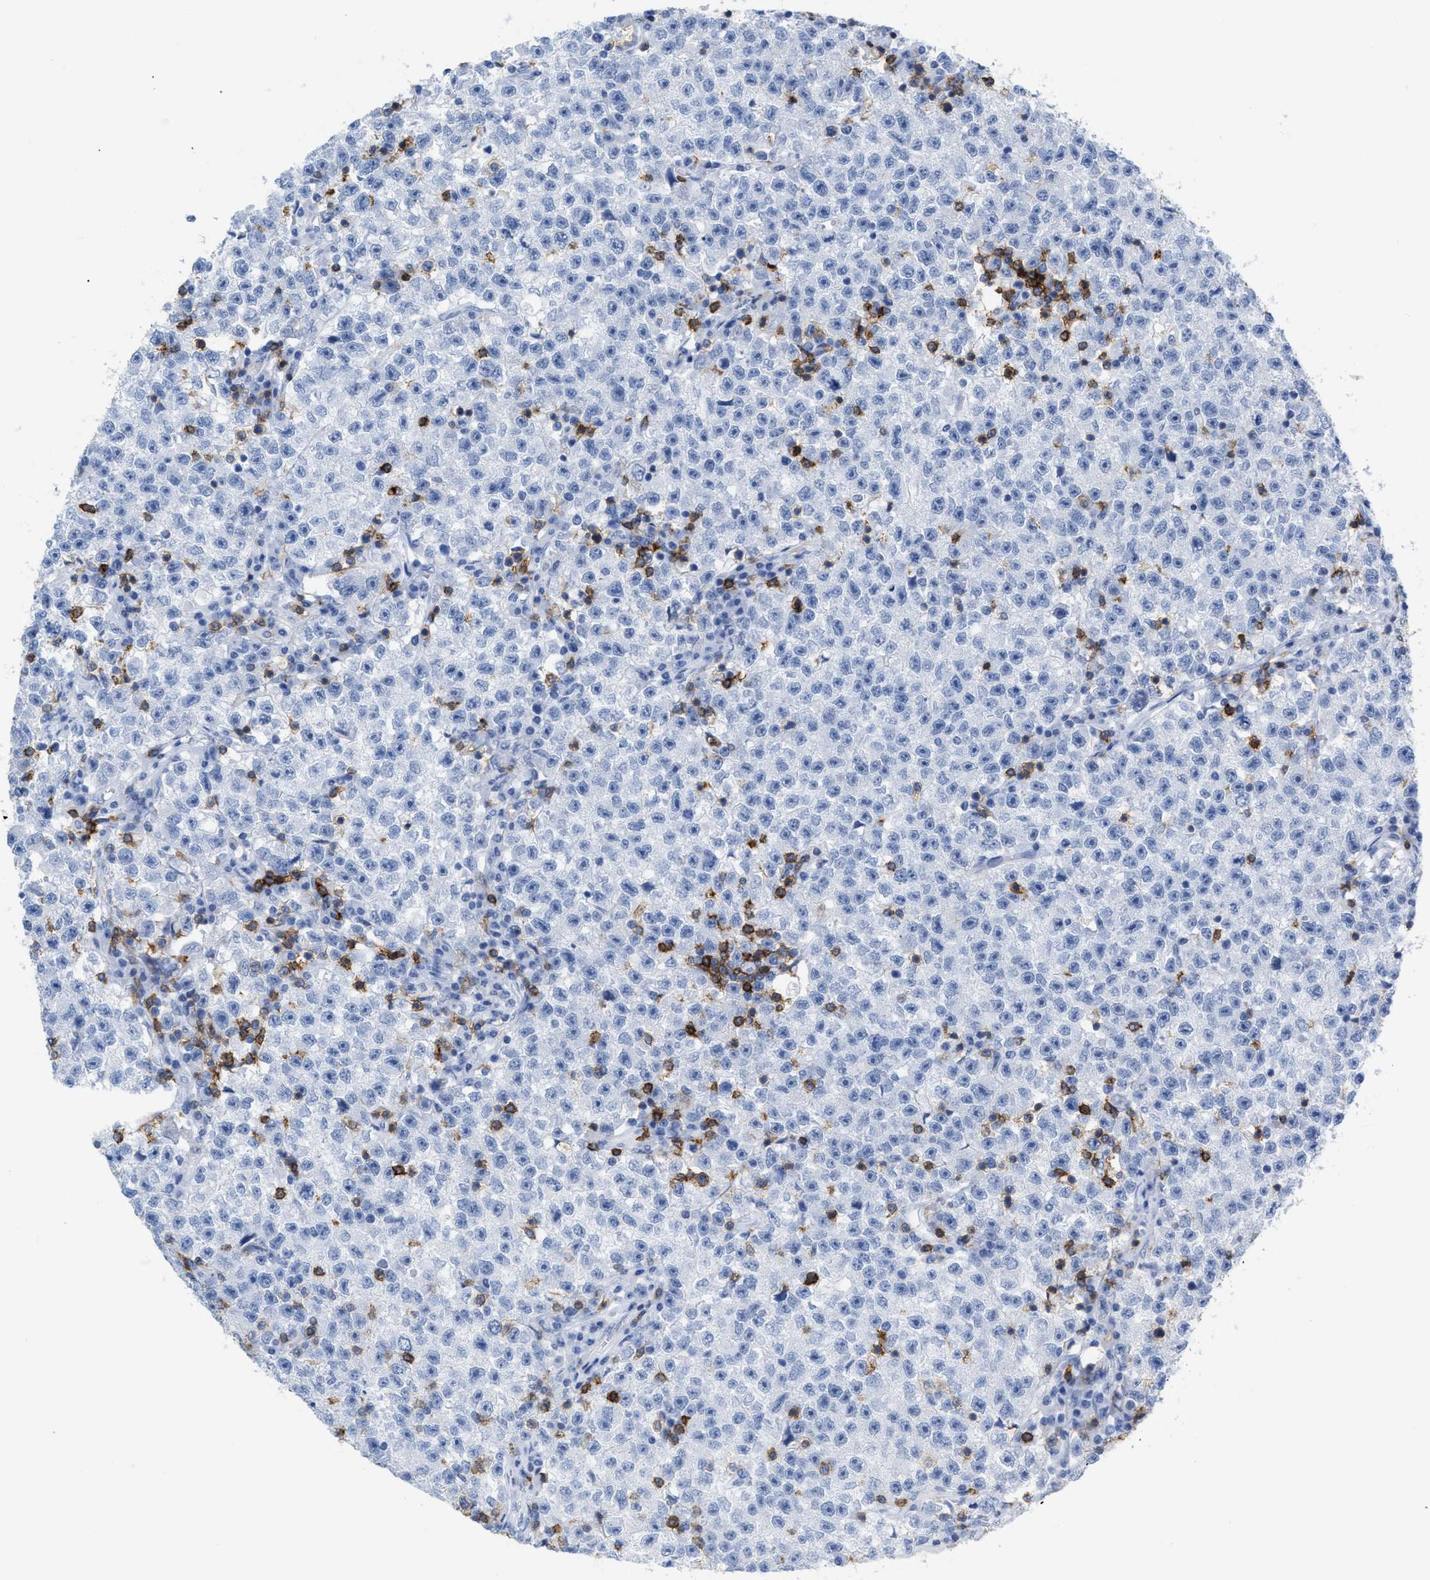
{"staining": {"intensity": "negative", "quantity": "none", "location": "none"}, "tissue": "testis cancer", "cell_type": "Tumor cells", "image_type": "cancer", "snomed": [{"axis": "morphology", "description": "Seminoma, NOS"}, {"axis": "topography", "description": "Testis"}], "caption": "IHC of seminoma (testis) shows no positivity in tumor cells.", "gene": "CD5", "patient": {"sex": "male", "age": 22}}